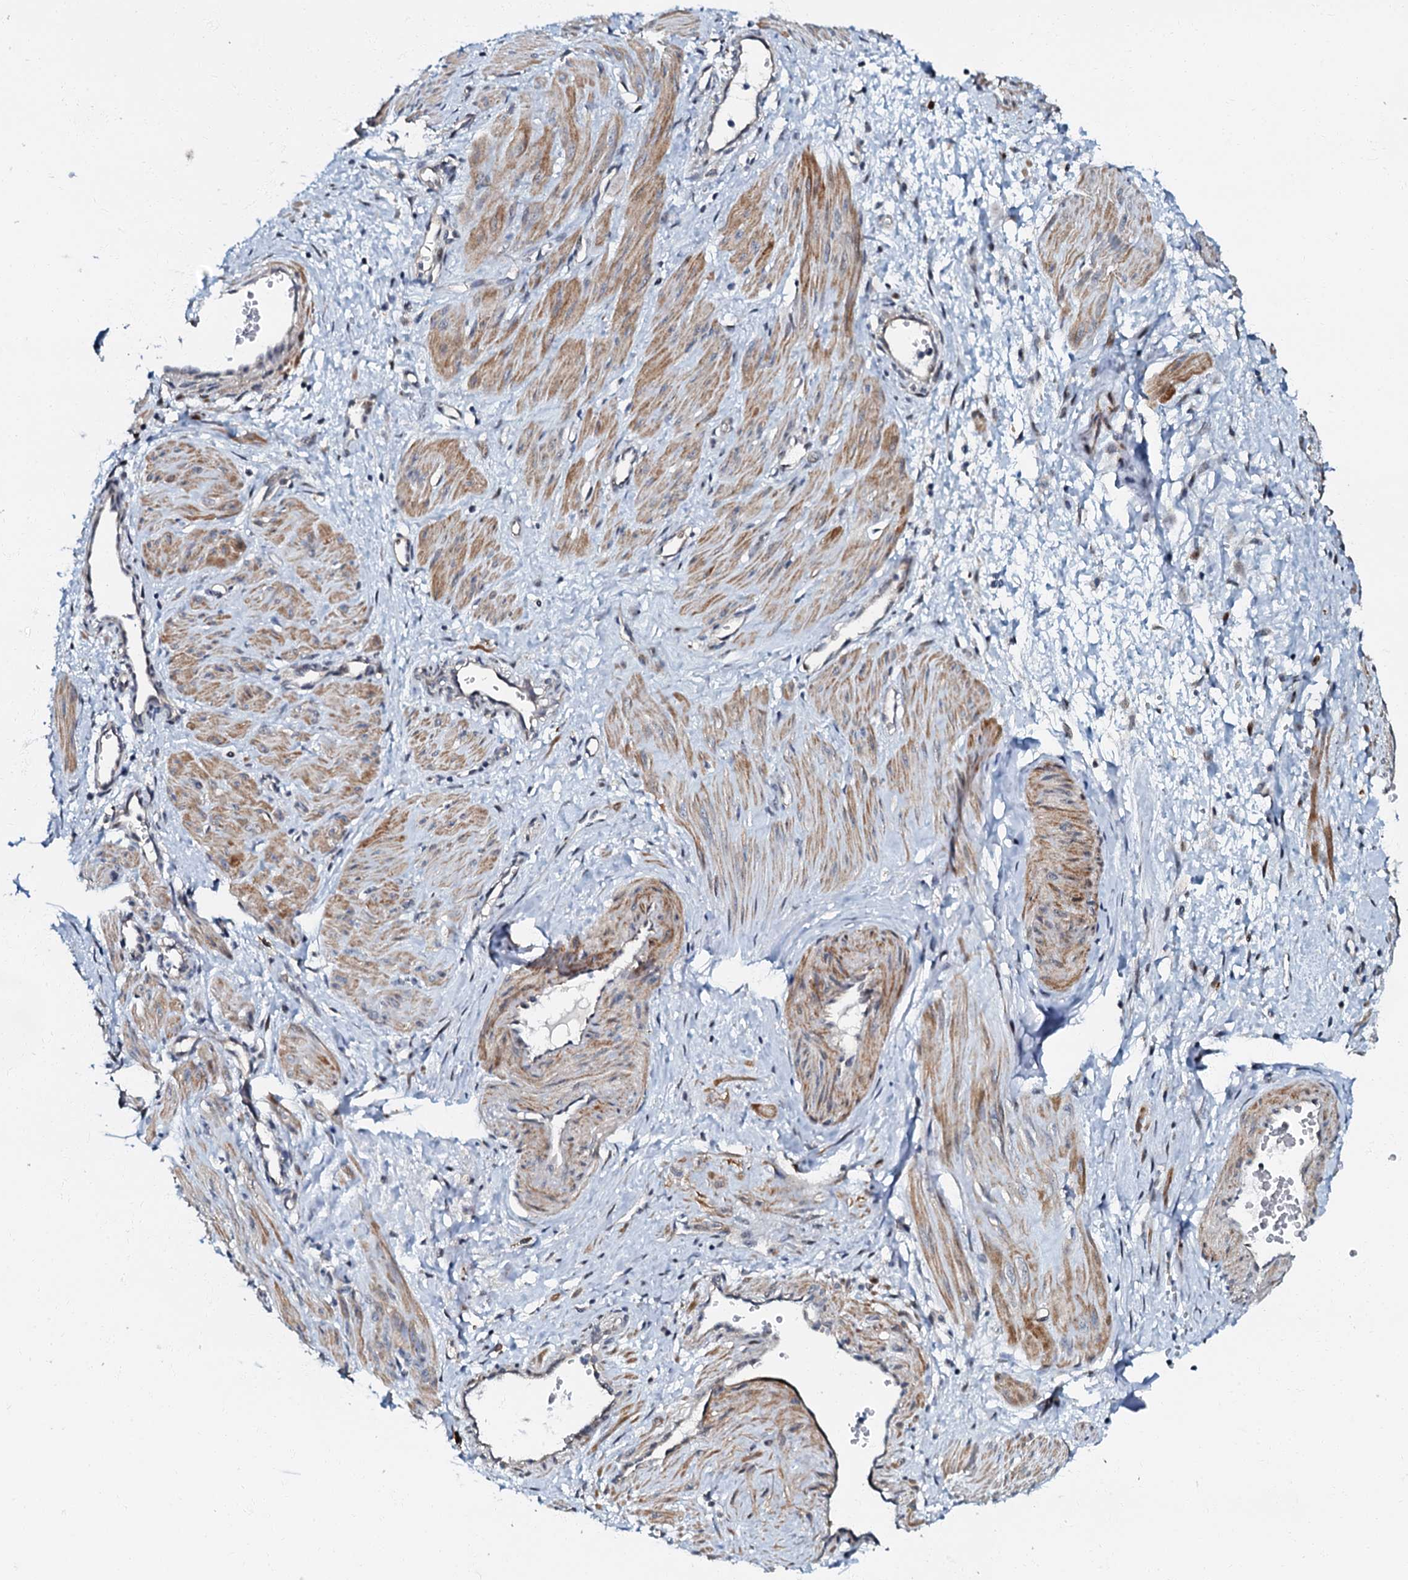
{"staining": {"intensity": "moderate", "quantity": "25%-75%", "location": "cytoplasmic/membranous"}, "tissue": "smooth muscle", "cell_type": "Smooth muscle cells", "image_type": "normal", "snomed": [{"axis": "morphology", "description": "Normal tissue, NOS"}, {"axis": "topography", "description": "Endometrium"}], "caption": "Immunohistochemical staining of unremarkable human smooth muscle shows moderate cytoplasmic/membranous protein staining in approximately 25%-75% of smooth muscle cells. The protein is shown in brown color, while the nuclei are stained blue.", "gene": "OLAH", "patient": {"sex": "female", "age": 33}}